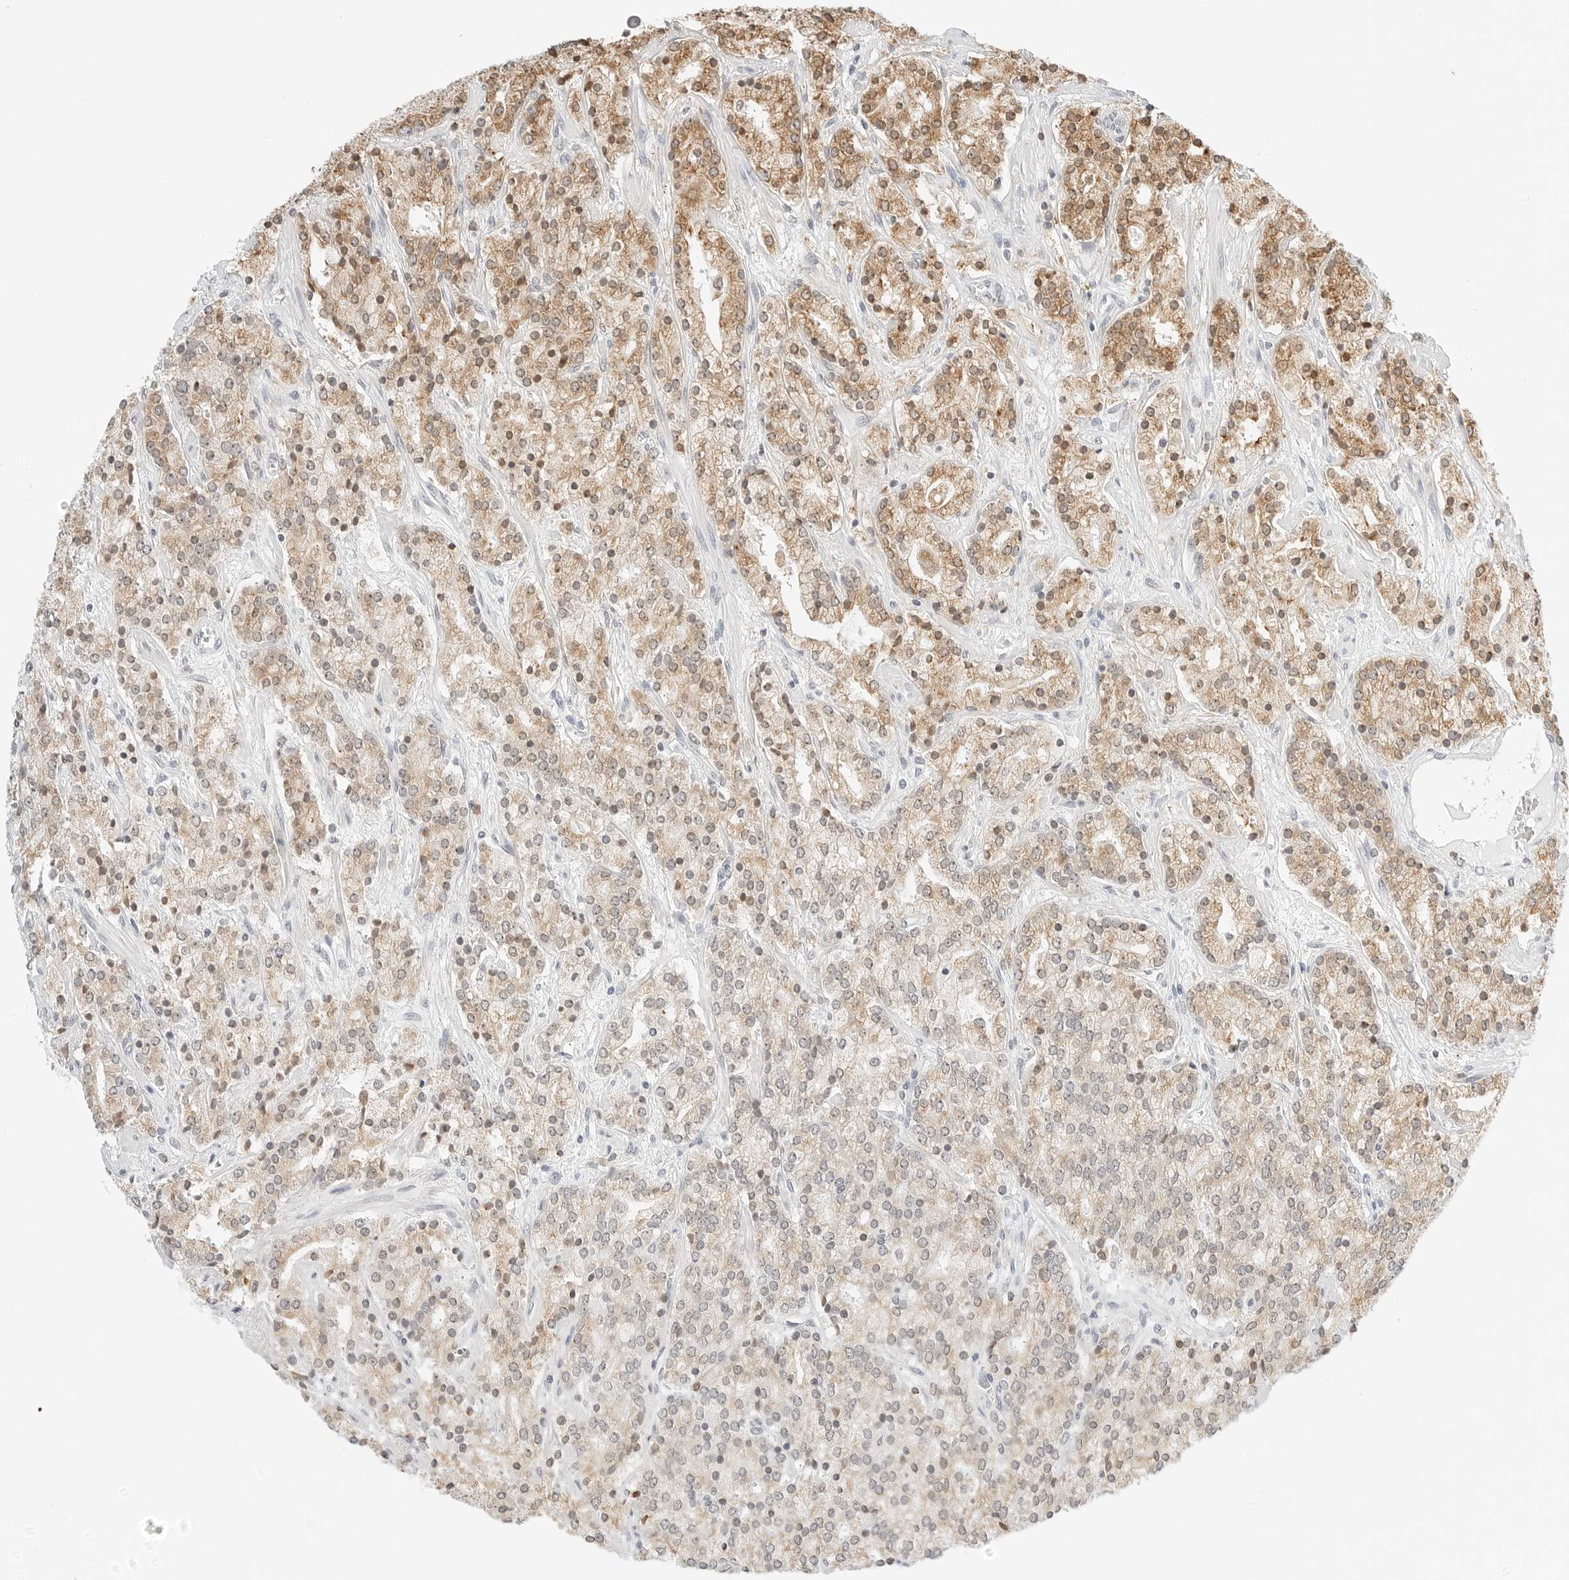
{"staining": {"intensity": "moderate", "quantity": ">75%", "location": "cytoplasmic/membranous"}, "tissue": "prostate cancer", "cell_type": "Tumor cells", "image_type": "cancer", "snomed": [{"axis": "morphology", "description": "Adenocarcinoma, High grade"}, {"axis": "topography", "description": "Prostate"}], "caption": "This image shows IHC staining of prostate cancer, with medium moderate cytoplasmic/membranous expression in approximately >75% of tumor cells.", "gene": "THEM4", "patient": {"sex": "male", "age": 71}}